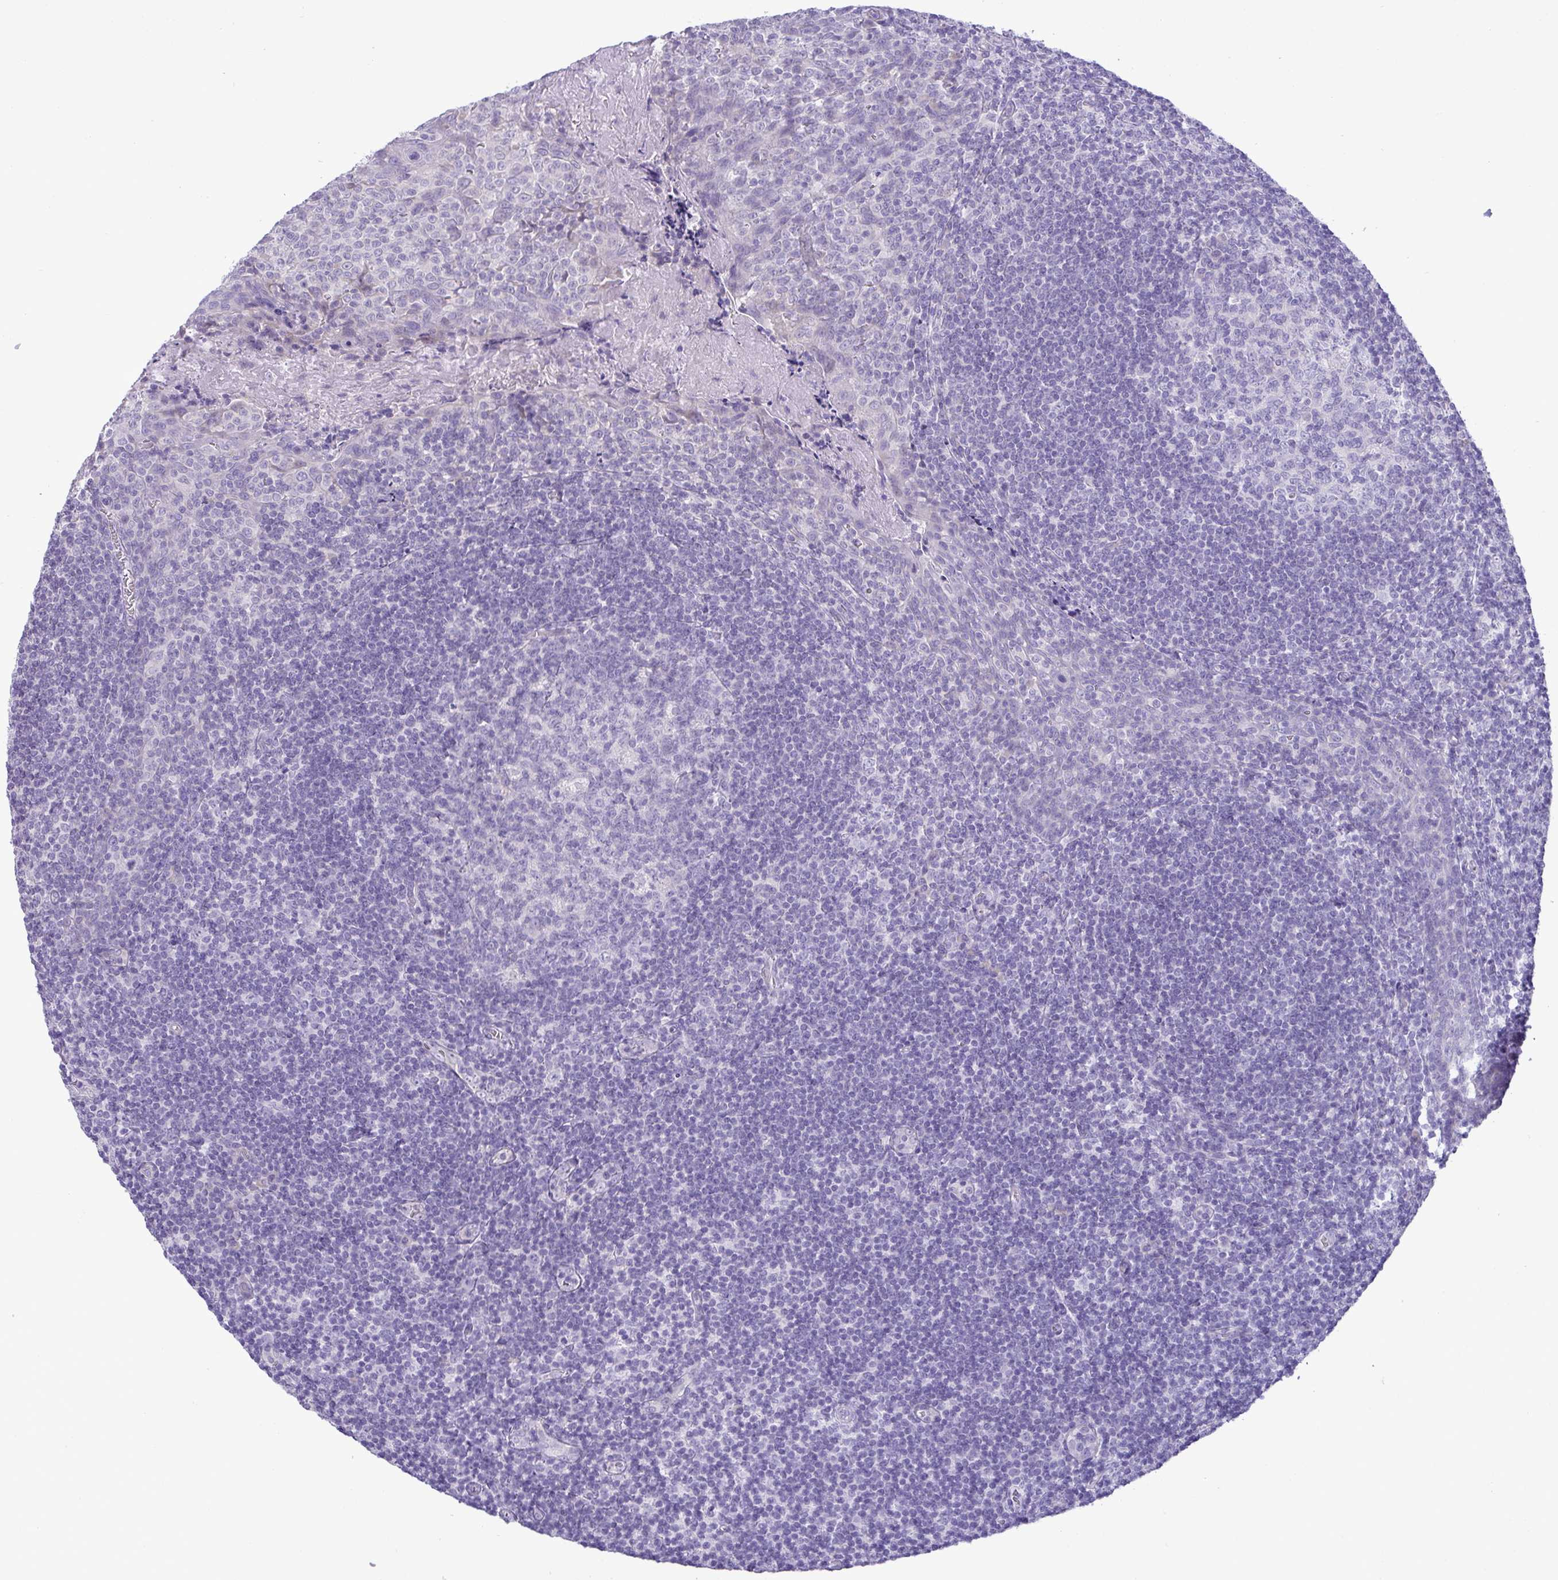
{"staining": {"intensity": "negative", "quantity": "none", "location": "none"}, "tissue": "tonsil", "cell_type": "Germinal center cells", "image_type": "normal", "snomed": [{"axis": "morphology", "description": "Normal tissue, NOS"}, {"axis": "morphology", "description": "Inflammation, NOS"}, {"axis": "topography", "description": "Tonsil"}], "caption": "Image shows no protein positivity in germinal center cells of benign tonsil. The staining is performed using DAB brown chromogen with nuclei counter-stained in using hematoxylin.", "gene": "C4orf33", "patient": {"sex": "female", "age": 31}}